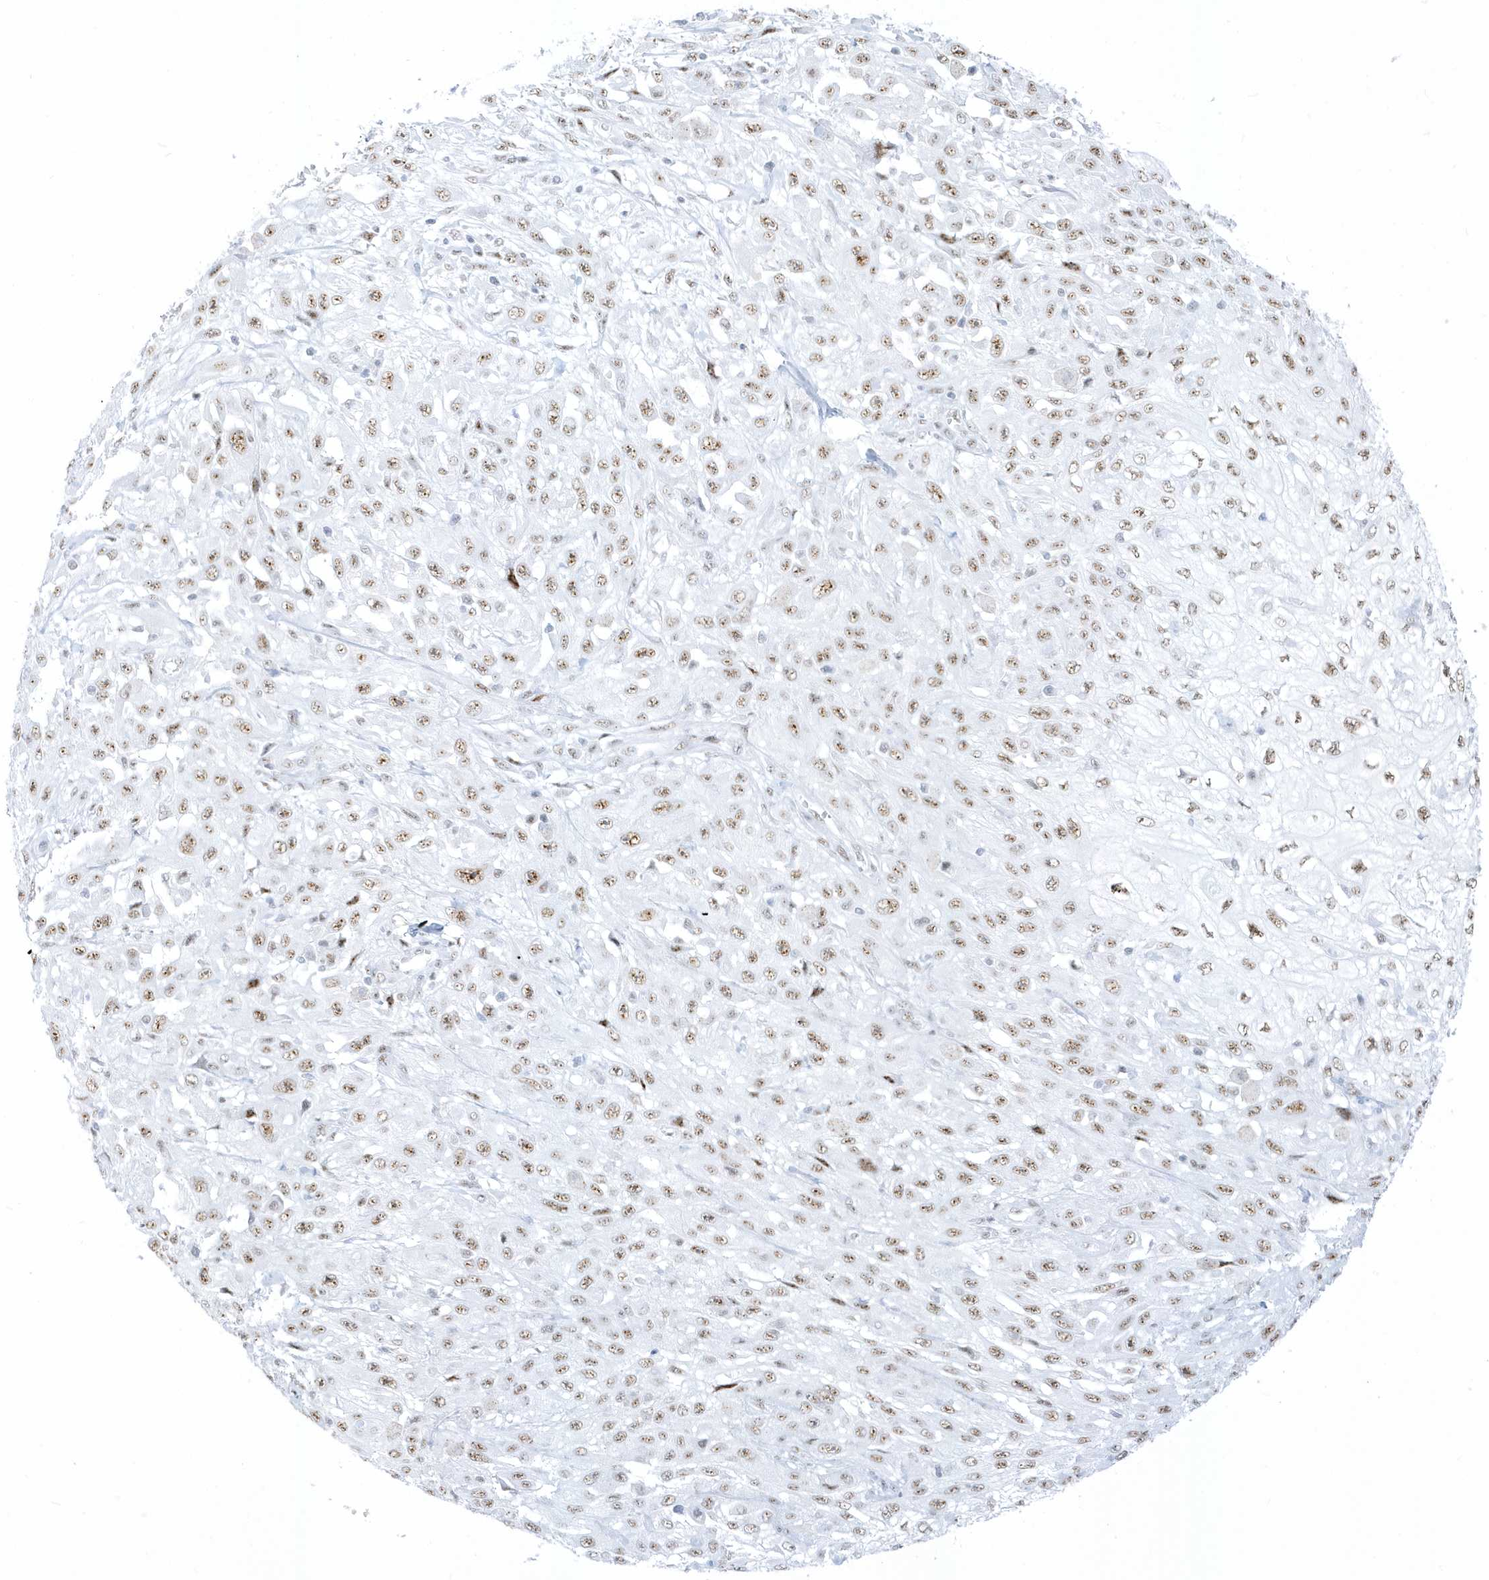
{"staining": {"intensity": "moderate", "quantity": ">75%", "location": "nuclear"}, "tissue": "skin cancer", "cell_type": "Tumor cells", "image_type": "cancer", "snomed": [{"axis": "morphology", "description": "Squamous cell carcinoma, NOS"}, {"axis": "morphology", "description": "Squamous cell carcinoma, metastatic, NOS"}, {"axis": "topography", "description": "Skin"}, {"axis": "topography", "description": "Lymph node"}], "caption": "Metastatic squamous cell carcinoma (skin) stained for a protein shows moderate nuclear positivity in tumor cells. (IHC, brightfield microscopy, high magnification).", "gene": "PLEKHN1", "patient": {"sex": "male", "age": 75}}